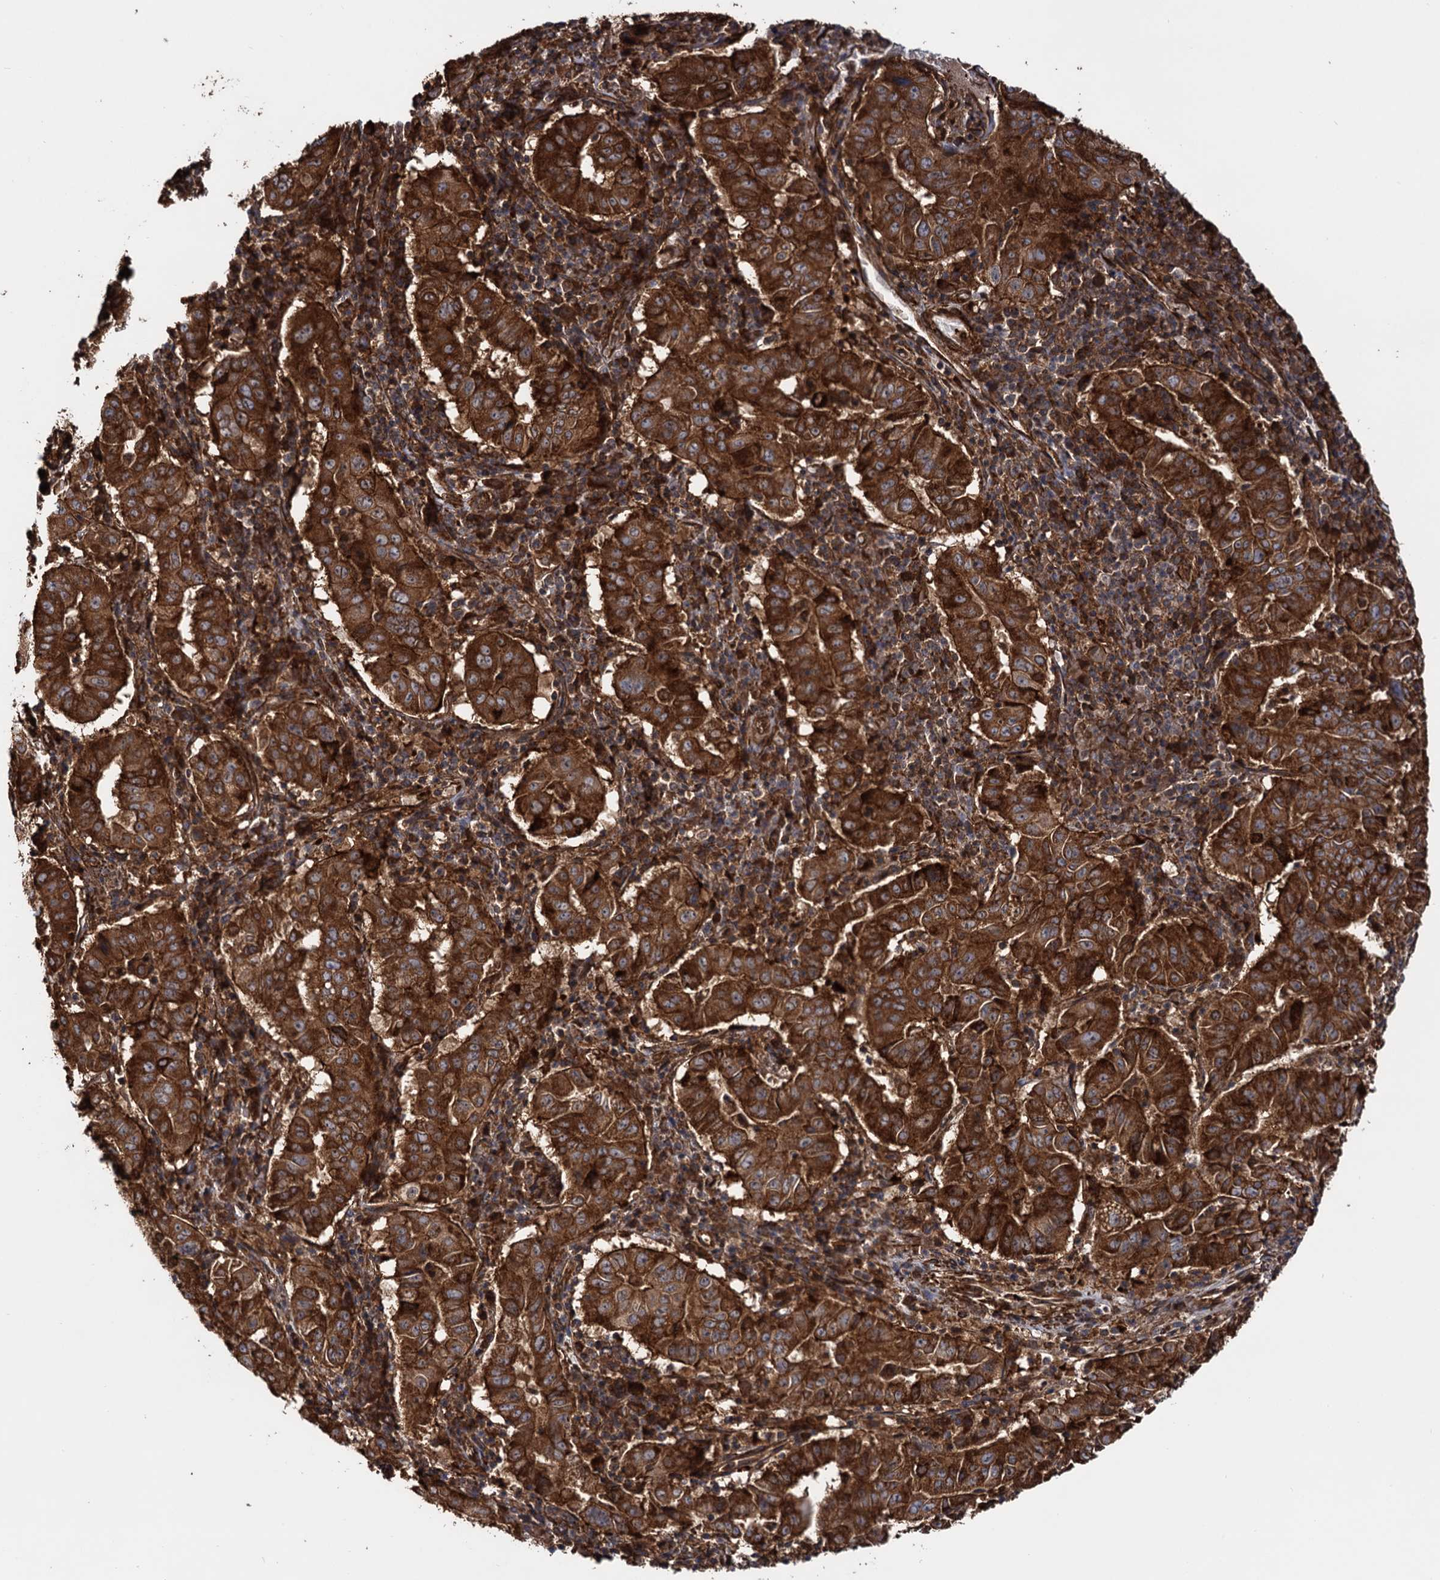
{"staining": {"intensity": "strong", "quantity": ">75%", "location": "cytoplasmic/membranous"}, "tissue": "pancreatic cancer", "cell_type": "Tumor cells", "image_type": "cancer", "snomed": [{"axis": "morphology", "description": "Adenocarcinoma, NOS"}, {"axis": "topography", "description": "Pancreas"}], "caption": "Pancreatic cancer was stained to show a protein in brown. There is high levels of strong cytoplasmic/membranous positivity in about >75% of tumor cells. Immunohistochemistry (ihc) stains the protein of interest in brown and the nuclei are stained blue.", "gene": "ATP8B4", "patient": {"sex": "male", "age": 63}}